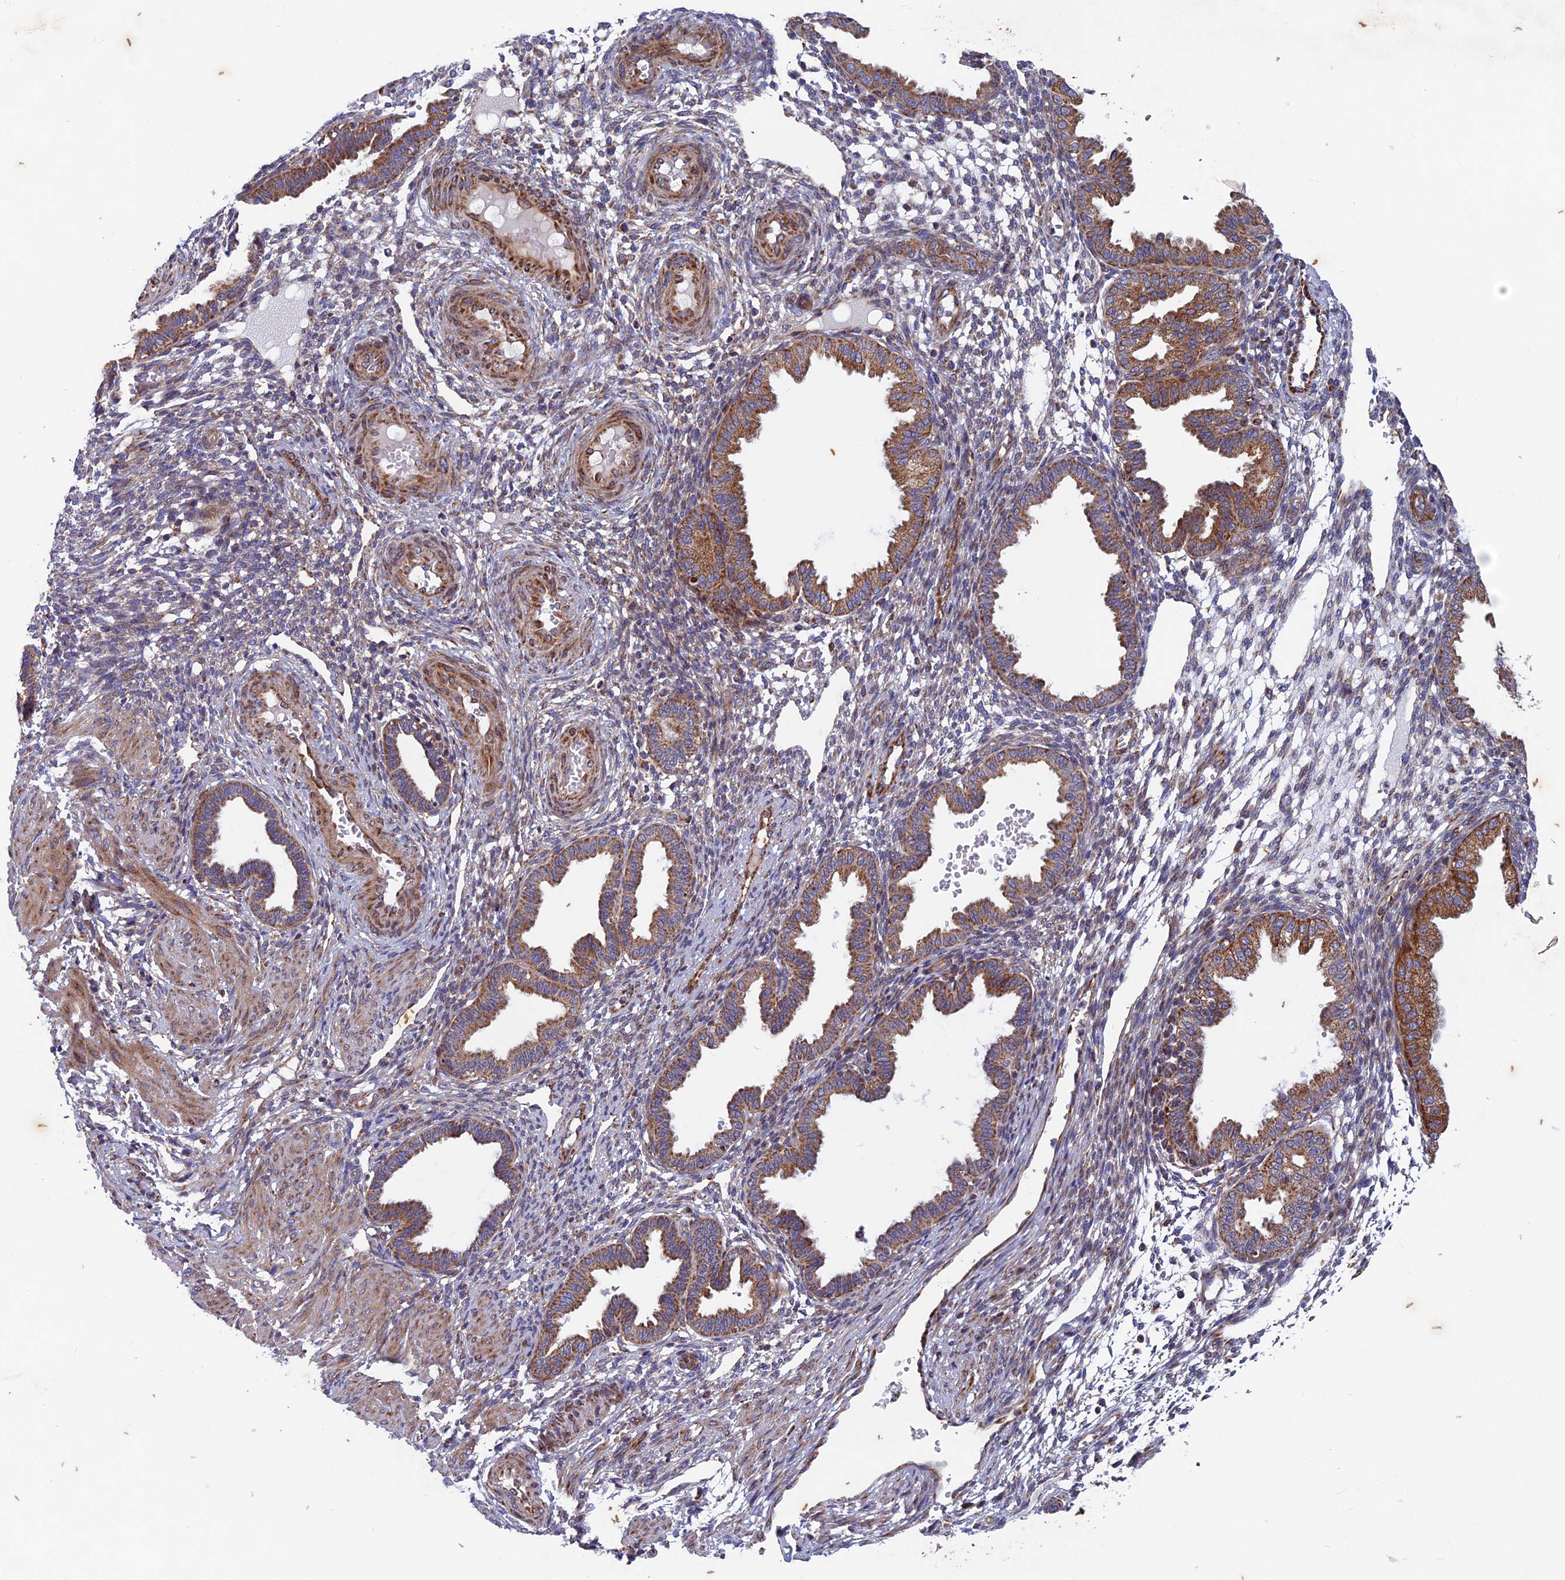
{"staining": {"intensity": "moderate", "quantity": "25%-75%", "location": "cytoplasmic/membranous"}, "tissue": "endometrium", "cell_type": "Cells in endometrial stroma", "image_type": "normal", "snomed": [{"axis": "morphology", "description": "Normal tissue, NOS"}, {"axis": "topography", "description": "Endometrium"}], "caption": "IHC of normal endometrium shows medium levels of moderate cytoplasmic/membranous staining in approximately 25%-75% of cells in endometrial stroma. The staining is performed using DAB (3,3'-diaminobenzidine) brown chromogen to label protein expression. The nuclei are counter-stained blue using hematoxylin.", "gene": "AP4S1", "patient": {"sex": "female", "age": 33}}